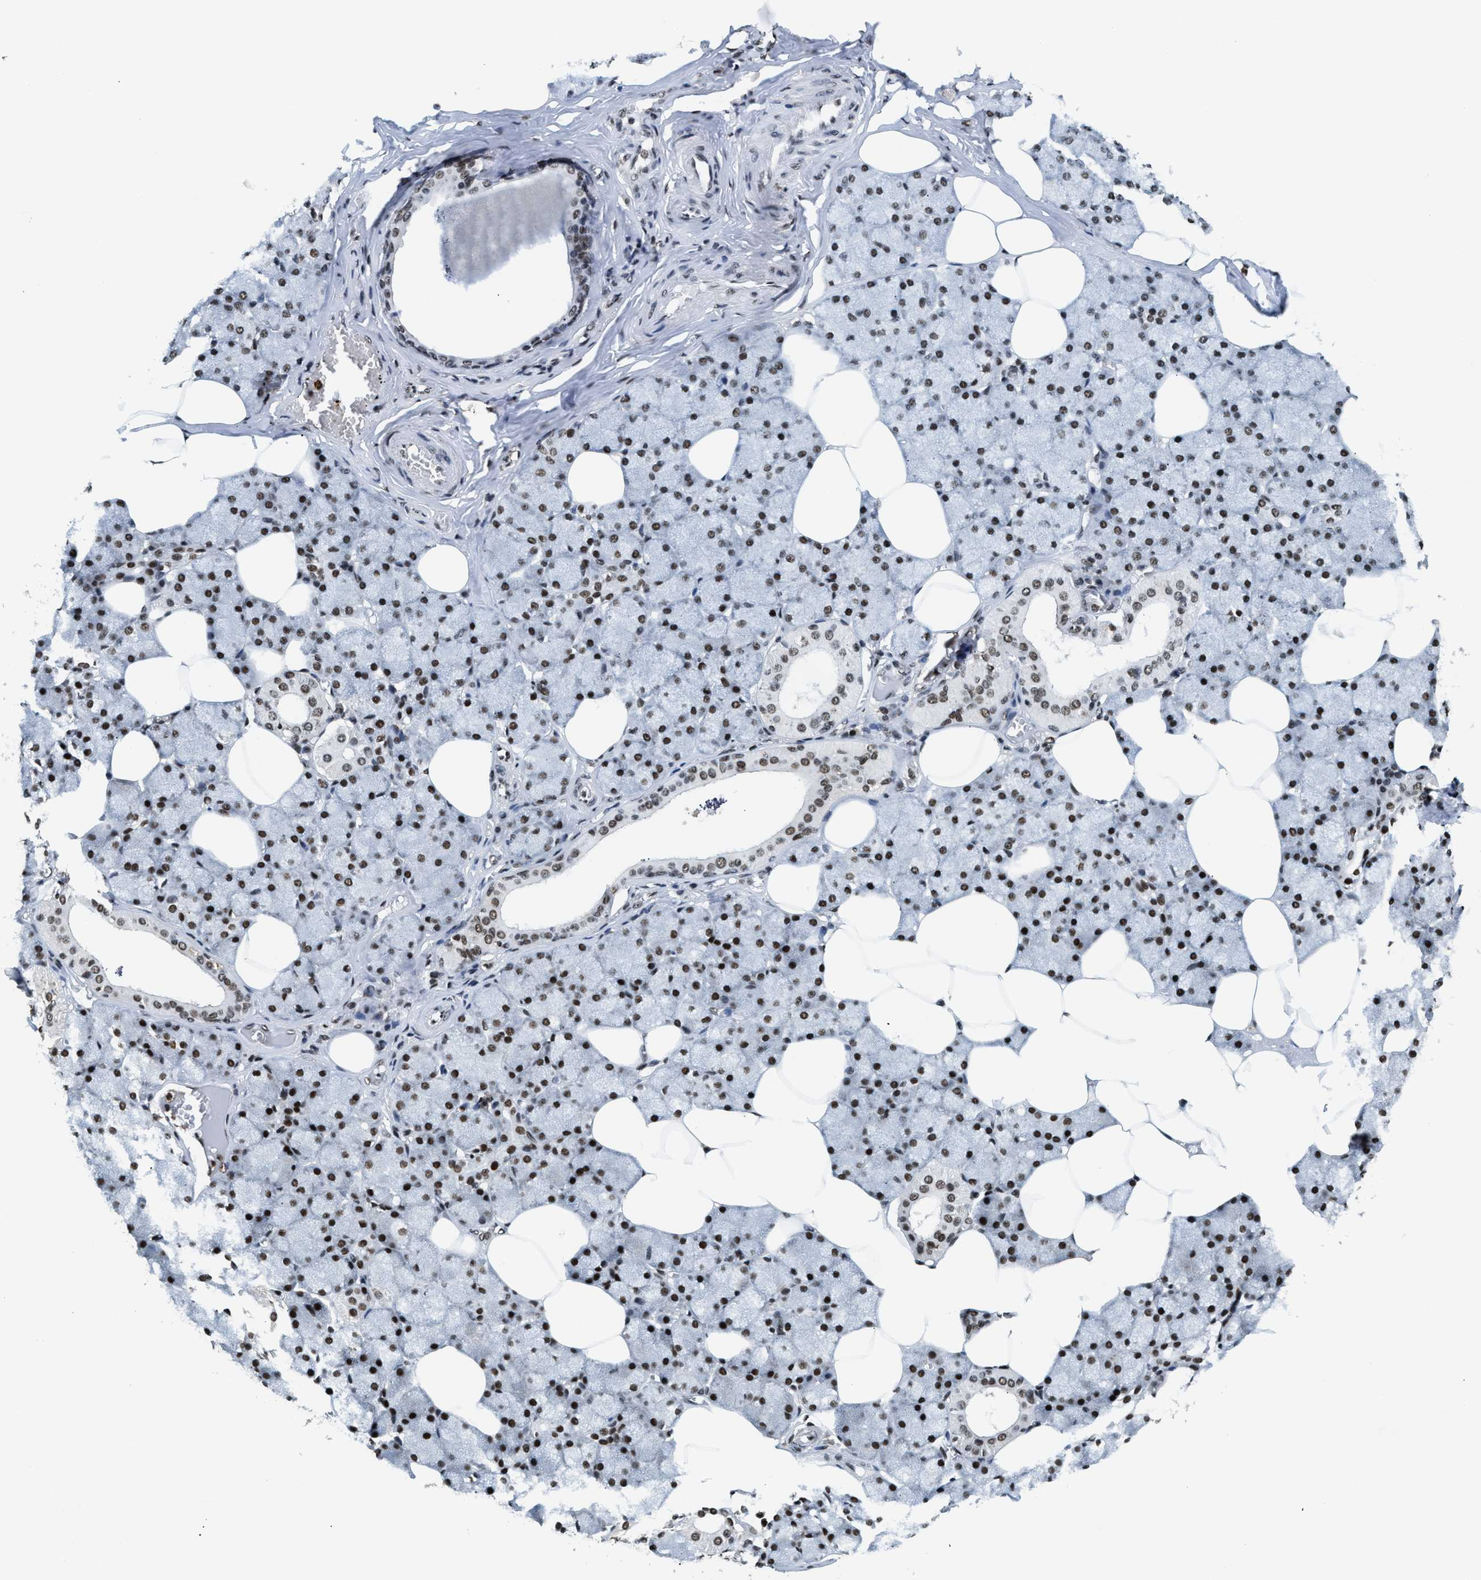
{"staining": {"intensity": "strong", "quantity": ">75%", "location": "nuclear"}, "tissue": "salivary gland", "cell_type": "Glandular cells", "image_type": "normal", "snomed": [{"axis": "morphology", "description": "Normal tissue, NOS"}, {"axis": "topography", "description": "Salivary gland"}], "caption": "Protein staining exhibits strong nuclear staining in approximately >75% of glandular cells in unremarkable salivary gland. (brown staining indicates protein expression, while blue staining denotes nuclei).", "gene": "RAD21", "patient": {"sex": "male", "age": 62}}